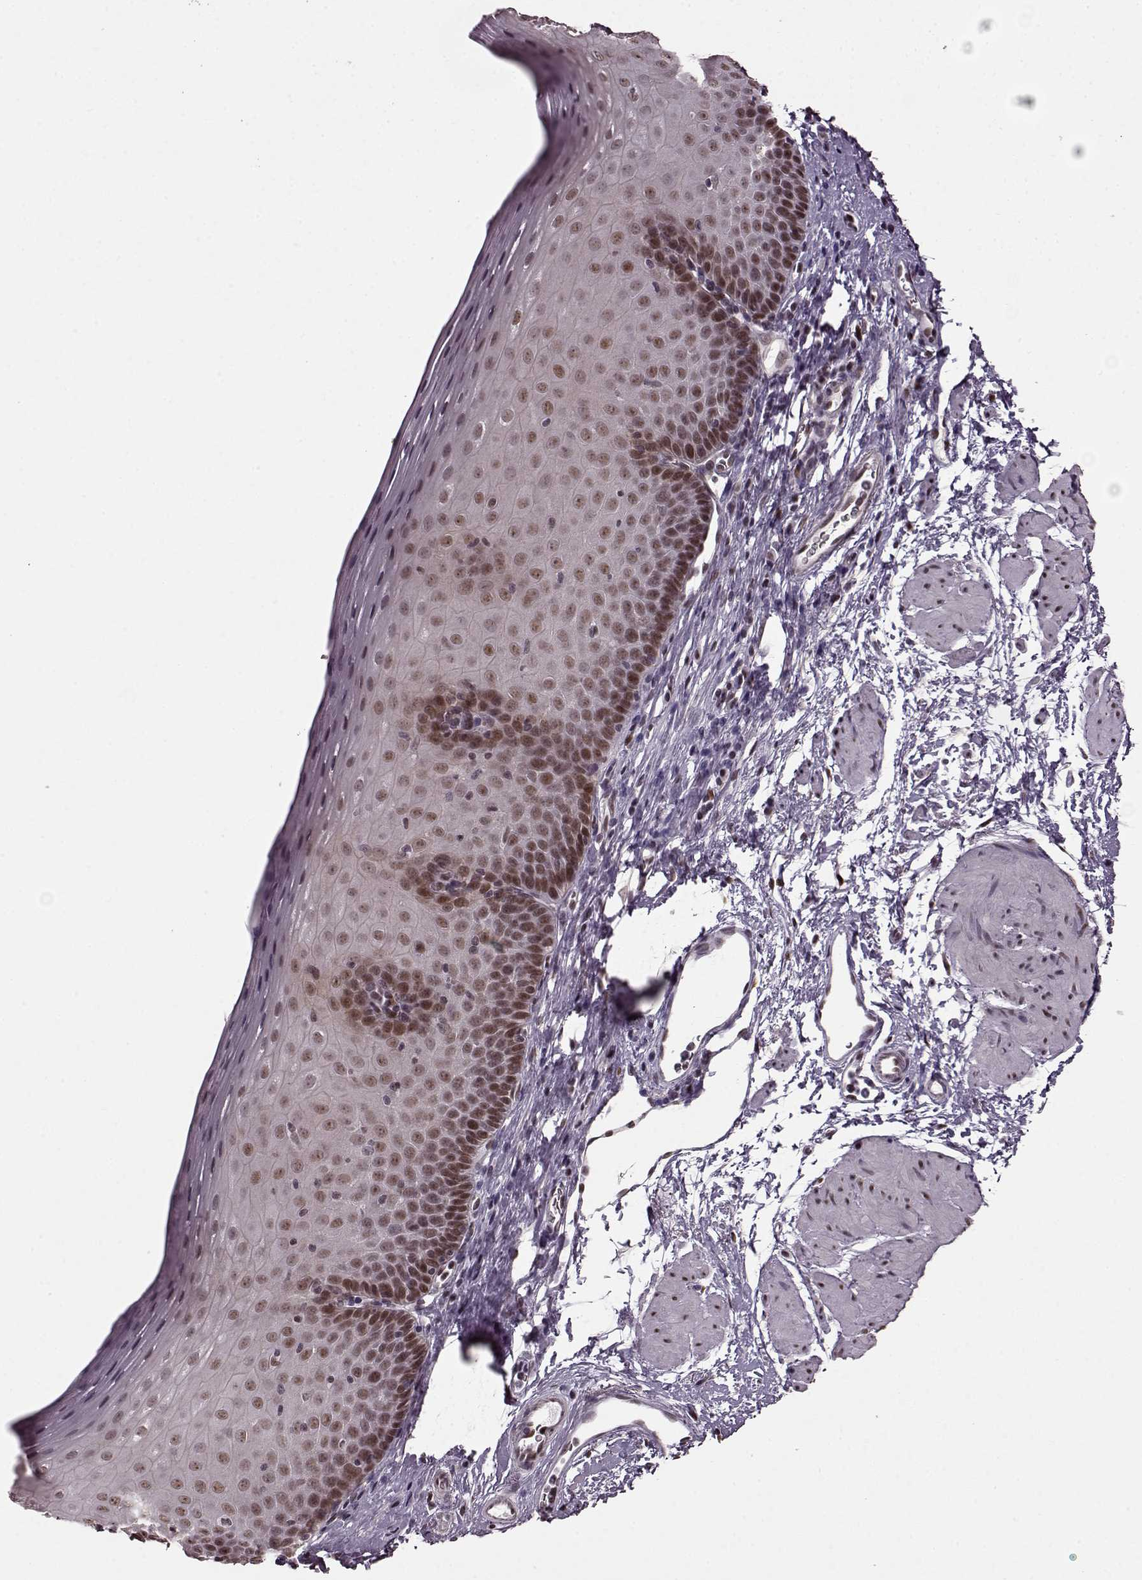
{"staining": {"intensity": "moderate", "quantity": ">75%", "location": "nuclear"}, "tissue": "esophagus", "cell_type": "Squamous epithelial cells", "image_type": "normal", "snomed": [{"axis": "morphology", "description": "Normal tissue, NOS"}, {"axis": "topography", "description": "Esophagus"}], "caption": "Brown immunohistochemical staining in unremarkable human esophagus demonstrates moderate nuclear staining in approximately >75% of squamous epithelial cells. The protein is stained brown, and the nuclei are stained in blue (DAB IHC with brightfield microscopy, high magnification).", "gene": "FTO", "patient": {"sex": "female", "age": 64}}